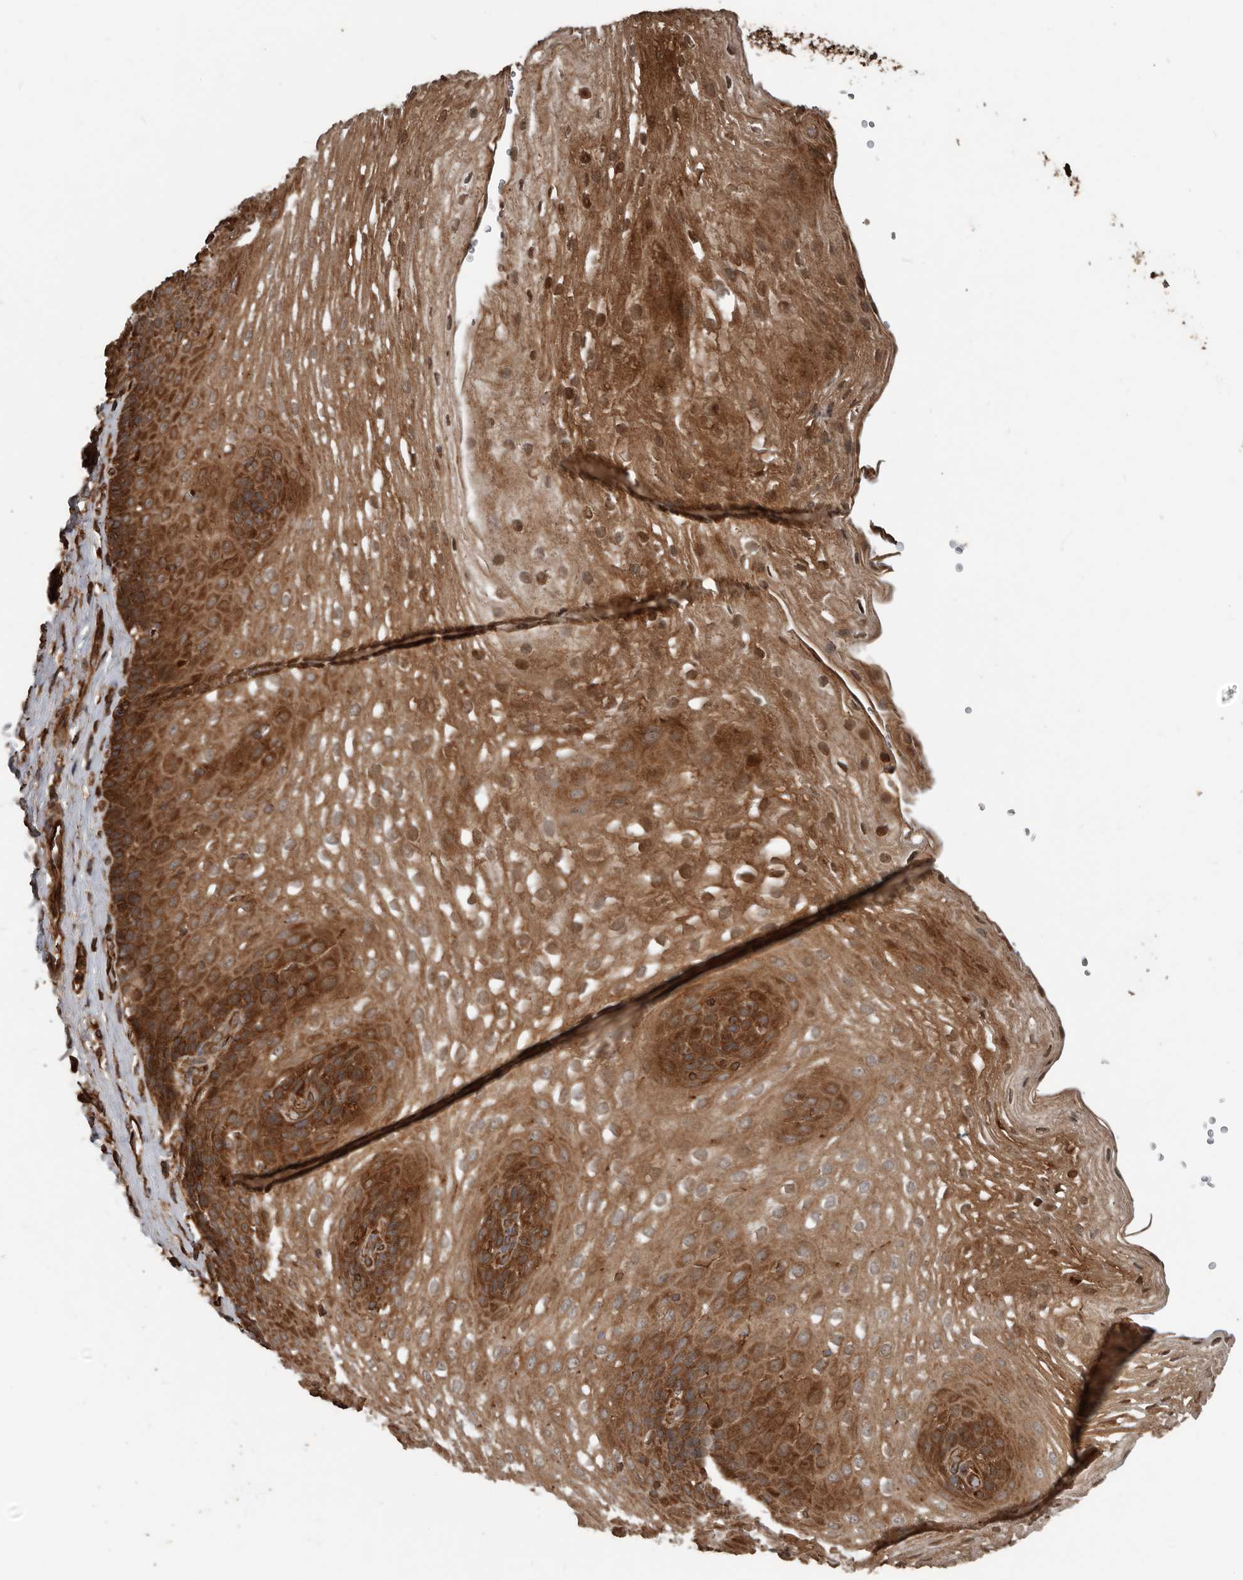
{"staining": {"intensity": "strong", "quantity": ">75%", "location": "cytoplasmic/membranous"}, "tissue": "esophagus", "cell_type": "Squamous epithelial cells", "image_type": "normal", "snomed": [{"axis": "morphology", "description": "Normal tissue, NOS"}, {"axis": "topography", "description": "Esophagus"}], "caption": "The immunohistochemical stain highlights strong cytoplasmic/membranous positivity in squamous epithelial cells of benign esophagus. The protein is shown in brown color, while the nuclei are stained blue.", "gene": "YOD1", "patient": {"sex": "female", "age": 66}}